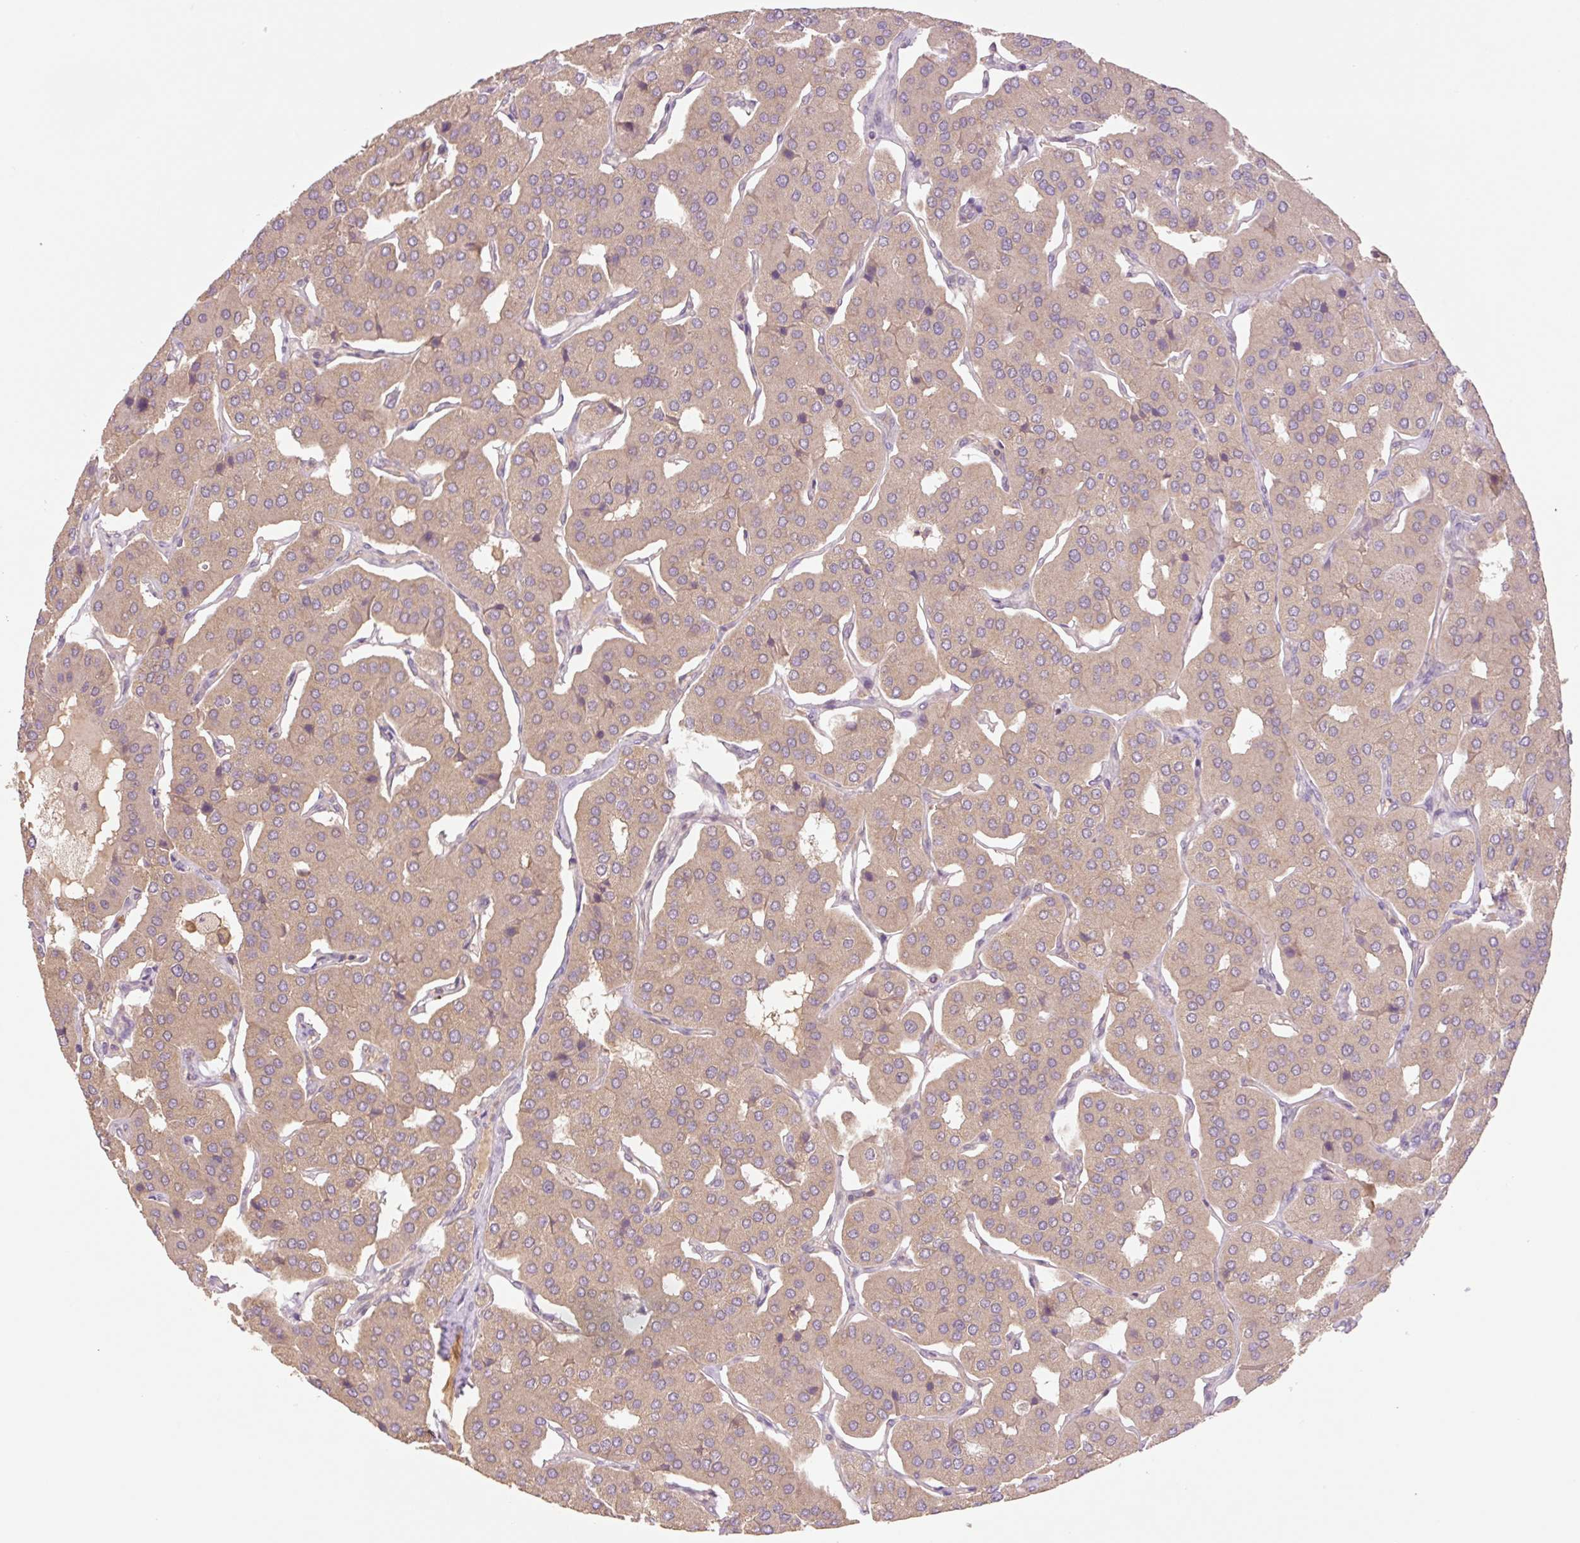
{"staining": {"intensity": "moderate", "quantity": ">75%", "location": "cytoplasmic/membranous"}, "tissue": "parathyroid gland", "cell_type": "Glandular cells", "image_type": "normal", "snomed": [{"axis": "morphology", "description": "Normal tissue, NOS"}, {"axis": "morphology", "description": "Adenoma, NOS"}, {"axis": "topography", "description": "Parathyroid gland"}], "caption": "The immunohistochemical stain highlights moderate cytoplasmic/membranous positivity in glandular cells of benign parathyroid gland.", "gene": "YJU2B", "patient": {"sex": "female", "age": 86}}